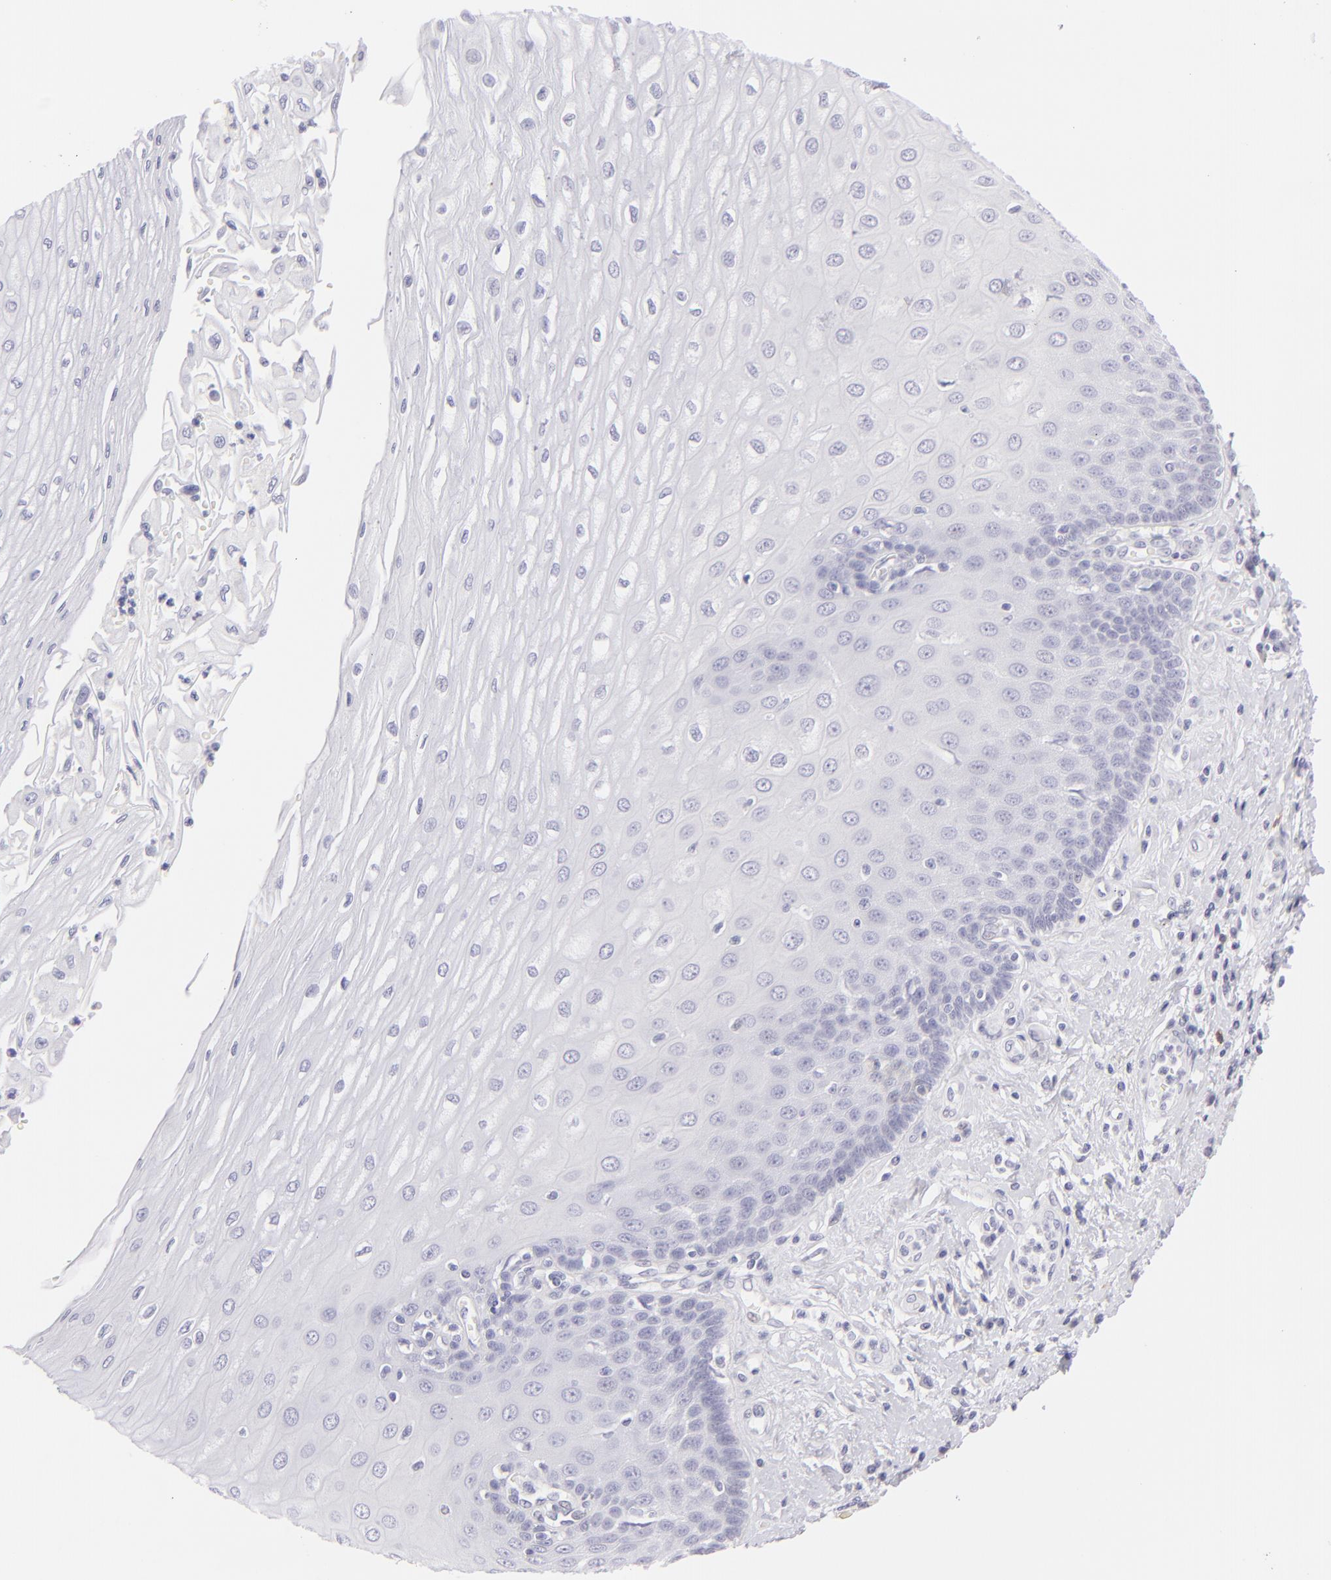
{"staining": {"intensity": "negative", "quantity": "none", "location": "none"}, "tissue": "esophagus", "cell_type": "Squamous epithelial cells", "image_type": "normal", "snomed": [{"axis": "morphology", "description": "Normal tissue, NOS"}, {"axis": "topography", "description": "Esophagus"}], "caption": "Squamous epithelial cells are negative for protein expression in benign human esophagus. (DAB immunohistochemistry (IHC) visualized using brightfield microscopy, high magnification).", "gene": "FCER2", "patient": {"sex": "male", "age": 62}}